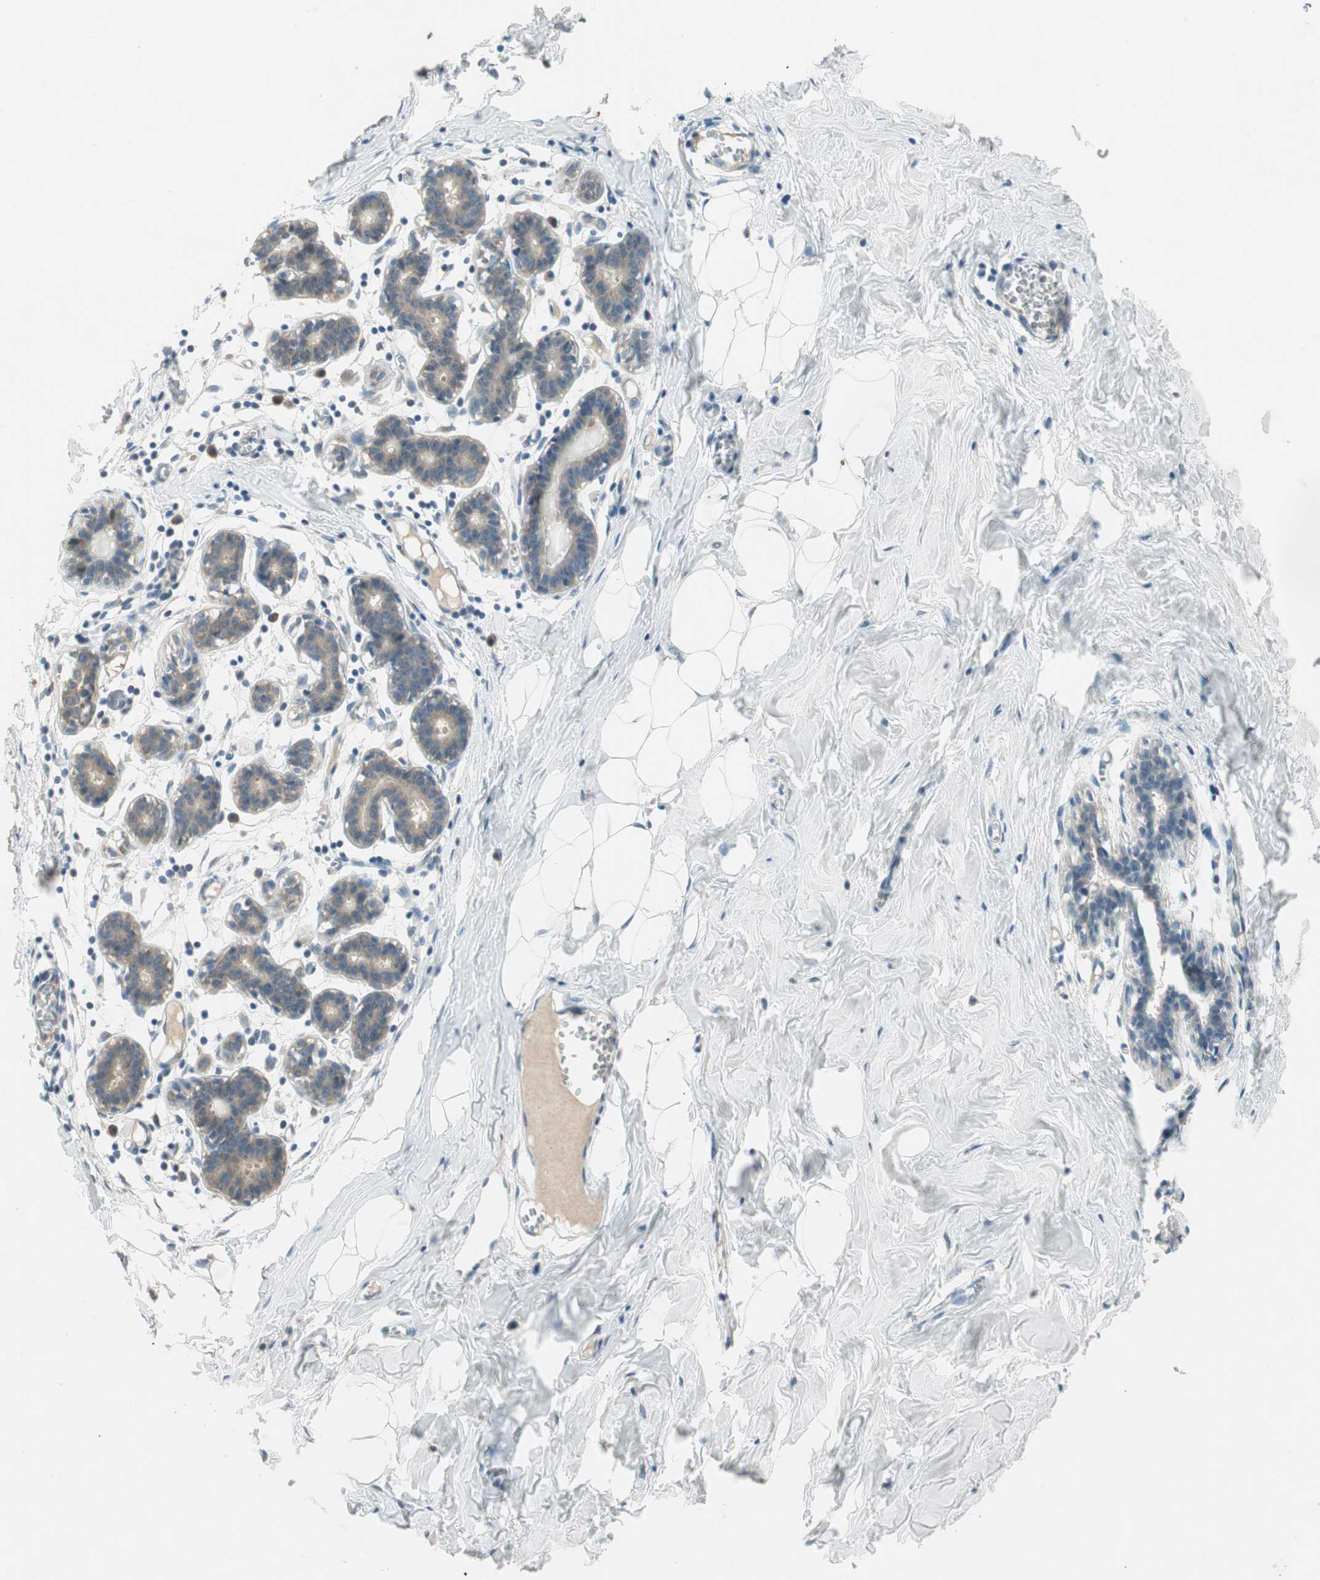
{"staining": {"intensity": "negative", "quantity": "none", "location": "none"}, "tissue": "breast", "cell_type": "Adipocytes", "image_type": "normal", "snomed": [{"axis": "morphology", "description": "Normal tissue, NOS"}, {"axis": "topography", "description": "Breast"}], "caption": "IHC of unremarkable breast shows no expression in adipocytes.", "gene": "NCLN", "patient": {"sex": "female", "age": 27}}